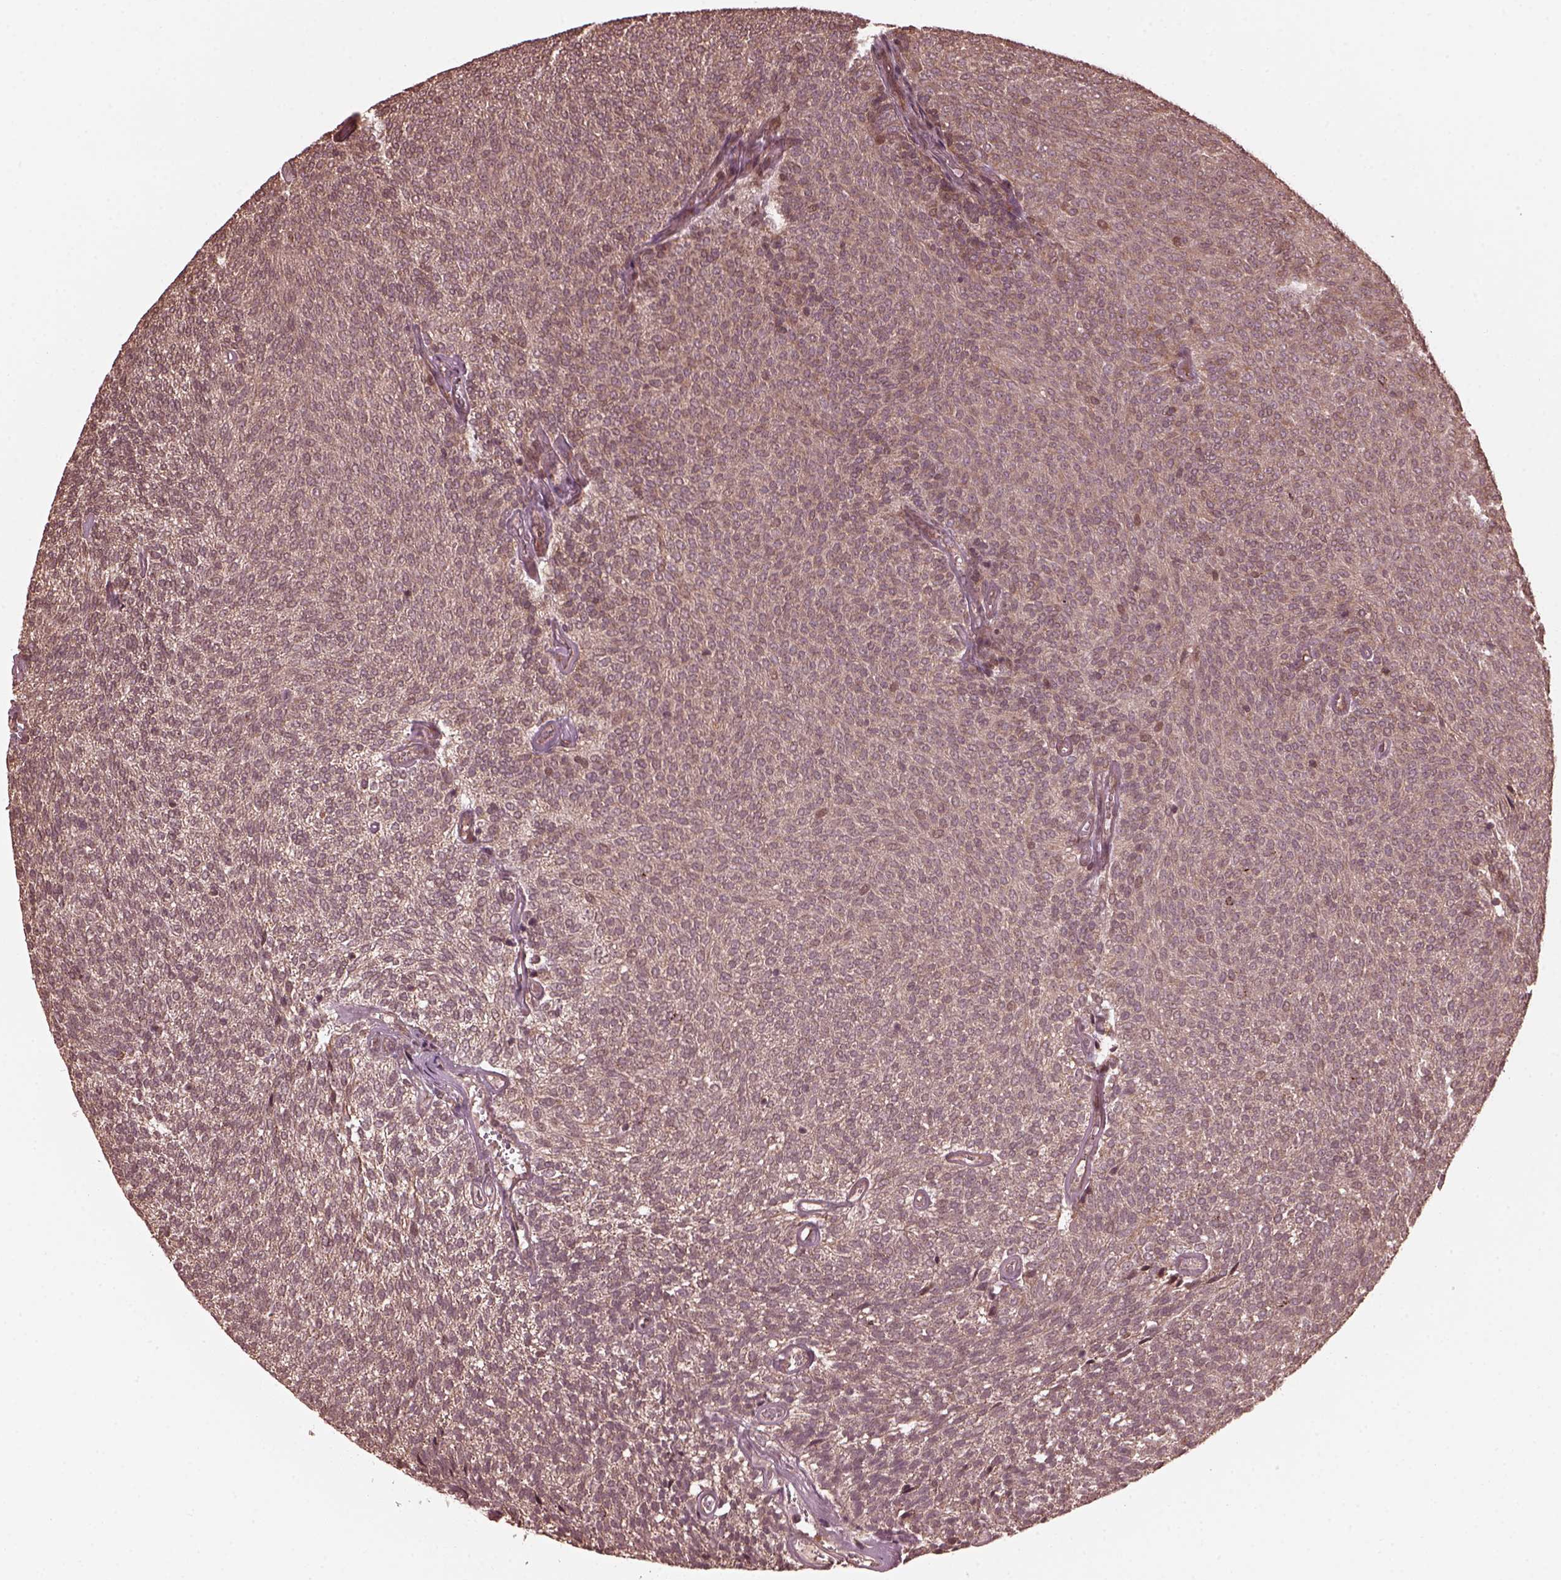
{"staining": {"intensity": "weak", "quantity": ">75%", "location": "cytoplasmic/membranous"}, "tissue": "urothelial cancer", "cell_type": "Tumor cells", "image_type": "cancer", "snomed": [{"axis": "morphology", "description": "Urothelial carcinoma, Low grade"}, {"axis": "topography", "description": "Urinary bladder"}], "caption": "Urothelial cancer stained with a brown dye displays weak cytoplasmic/membranous positive expression in about >75% of tumor cells.", "gene": "ZNF292", "patient": {"sex": "male", "age": 77}}